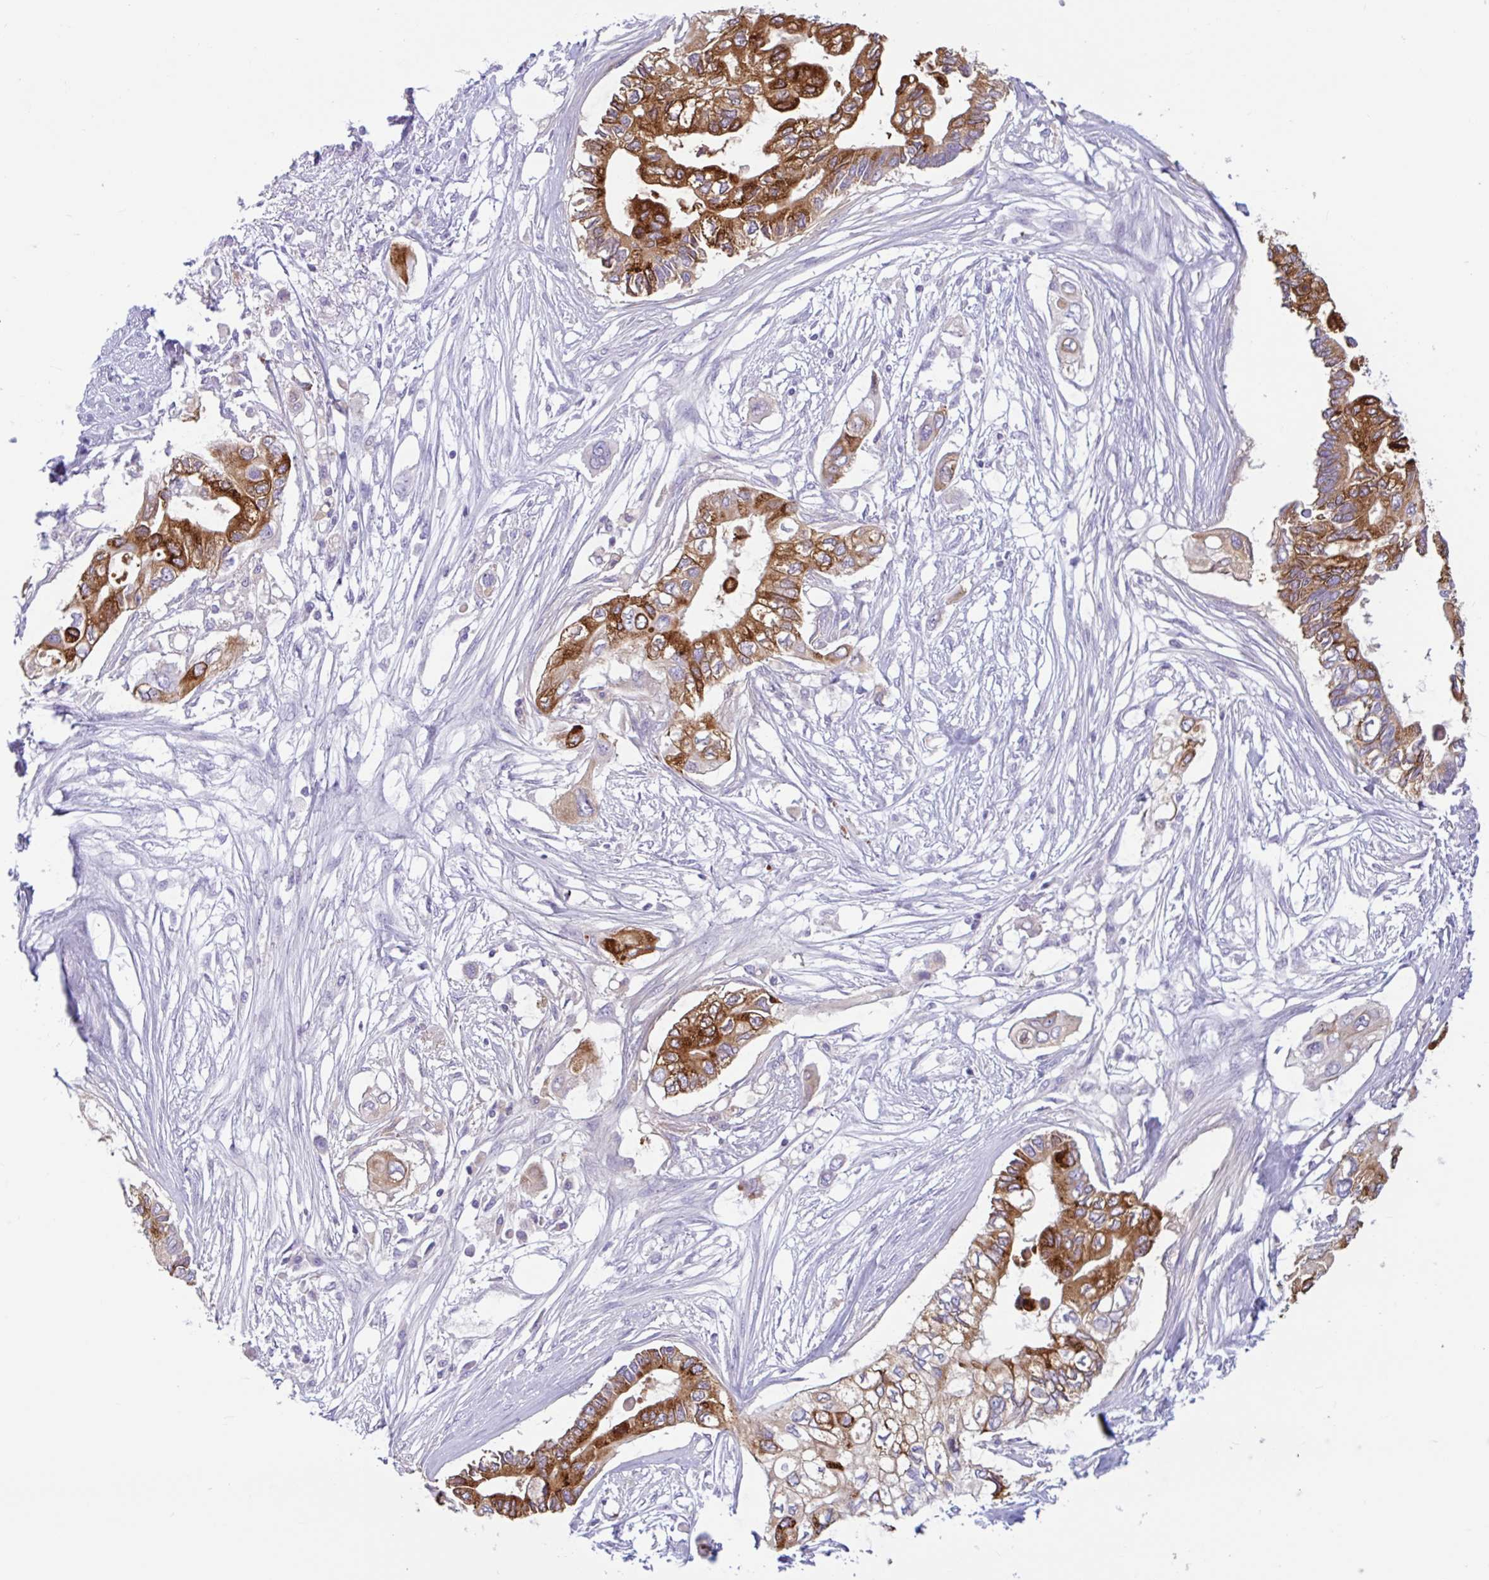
{"staining": {"intensity": "moderate", "quantity": ">75%", "location": "cytoplasmic/membranous"}, "tissue": "pancreatic cancer", "cell_type": "Tumor cells", "image_type": "cancer", "snomed": [{"axis": "morphology", "description": "Adenocarcinoma, NOS"}, {"axis": "topography", "description": "Pancreas"}], "caption": "Adenocarcinoma (pancreatic) was stained to show a protein in brown. There is medium levels of moderate cytoplasmic/membranous staining in about >75% of tumor cells.", "gene": "CTSE", "patient": {"sex": "female", "age": 63}}